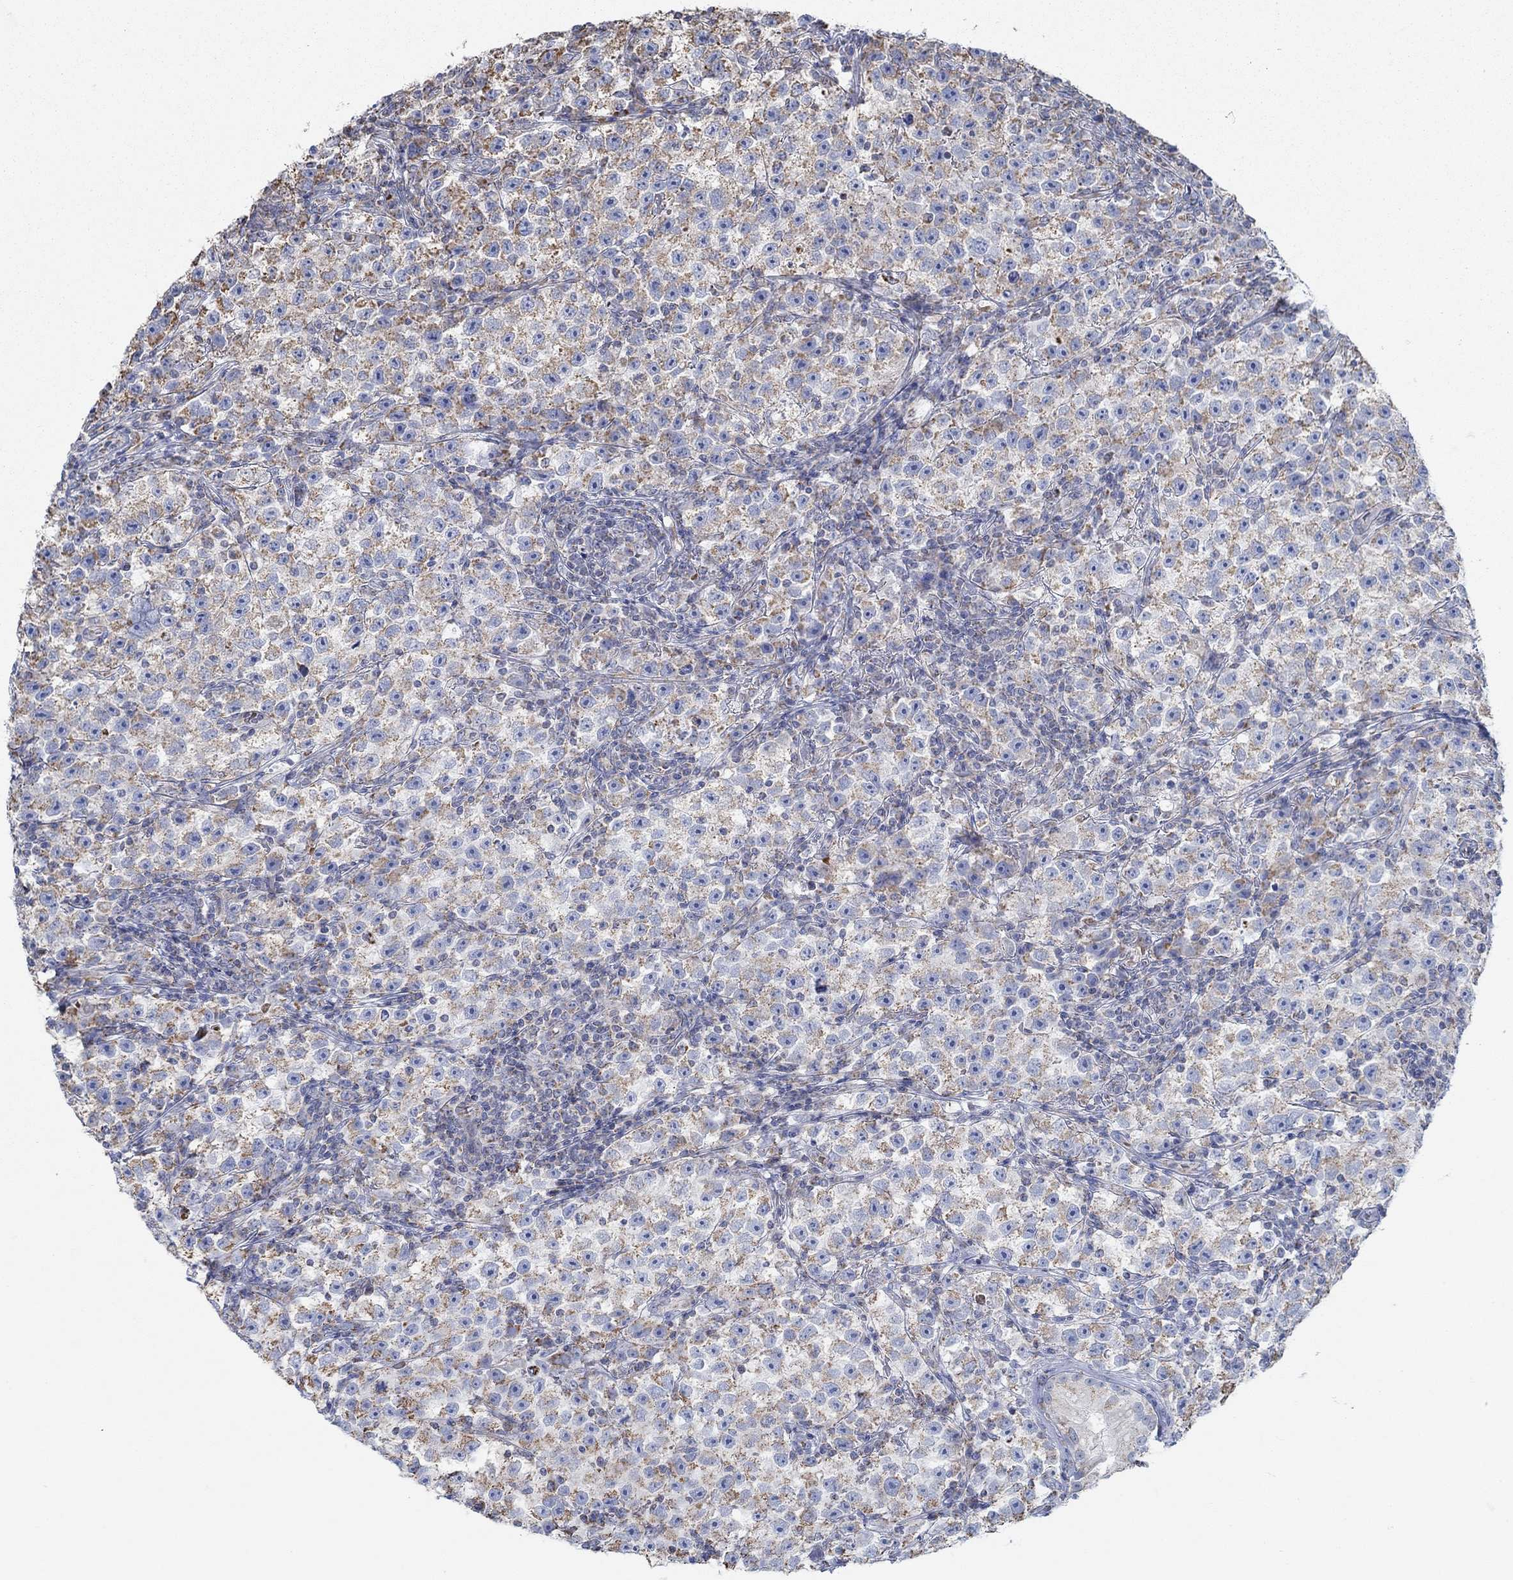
{"staining": {"intensity": "moderate", "quantity": ">75%", "location": "cytoplasmic/membranous"}, "tissue": "testis cancer", "cell_type": "Tumor cells", "image_type": "cancer", "snomed": [{"axis": "morphology", "description": "Seminoma, NOS"}, {"axis": "topography", "description": "Testis"}], "caption": "IHC staining of testis seminoma, which displays medium levels of moderate cytoplasmic/membranous staining in approximately >75% of tumor cells indicating moderate cytoplasmic/membranous protein expression. The staining was performed using DAB (3,3'-diaminobenzidine) (brown) for protein detection and nuclei were counterstained in hematoxylin (blue).", "gene": "GLOD5", "patient": {"sex": "male", "age": 22}}